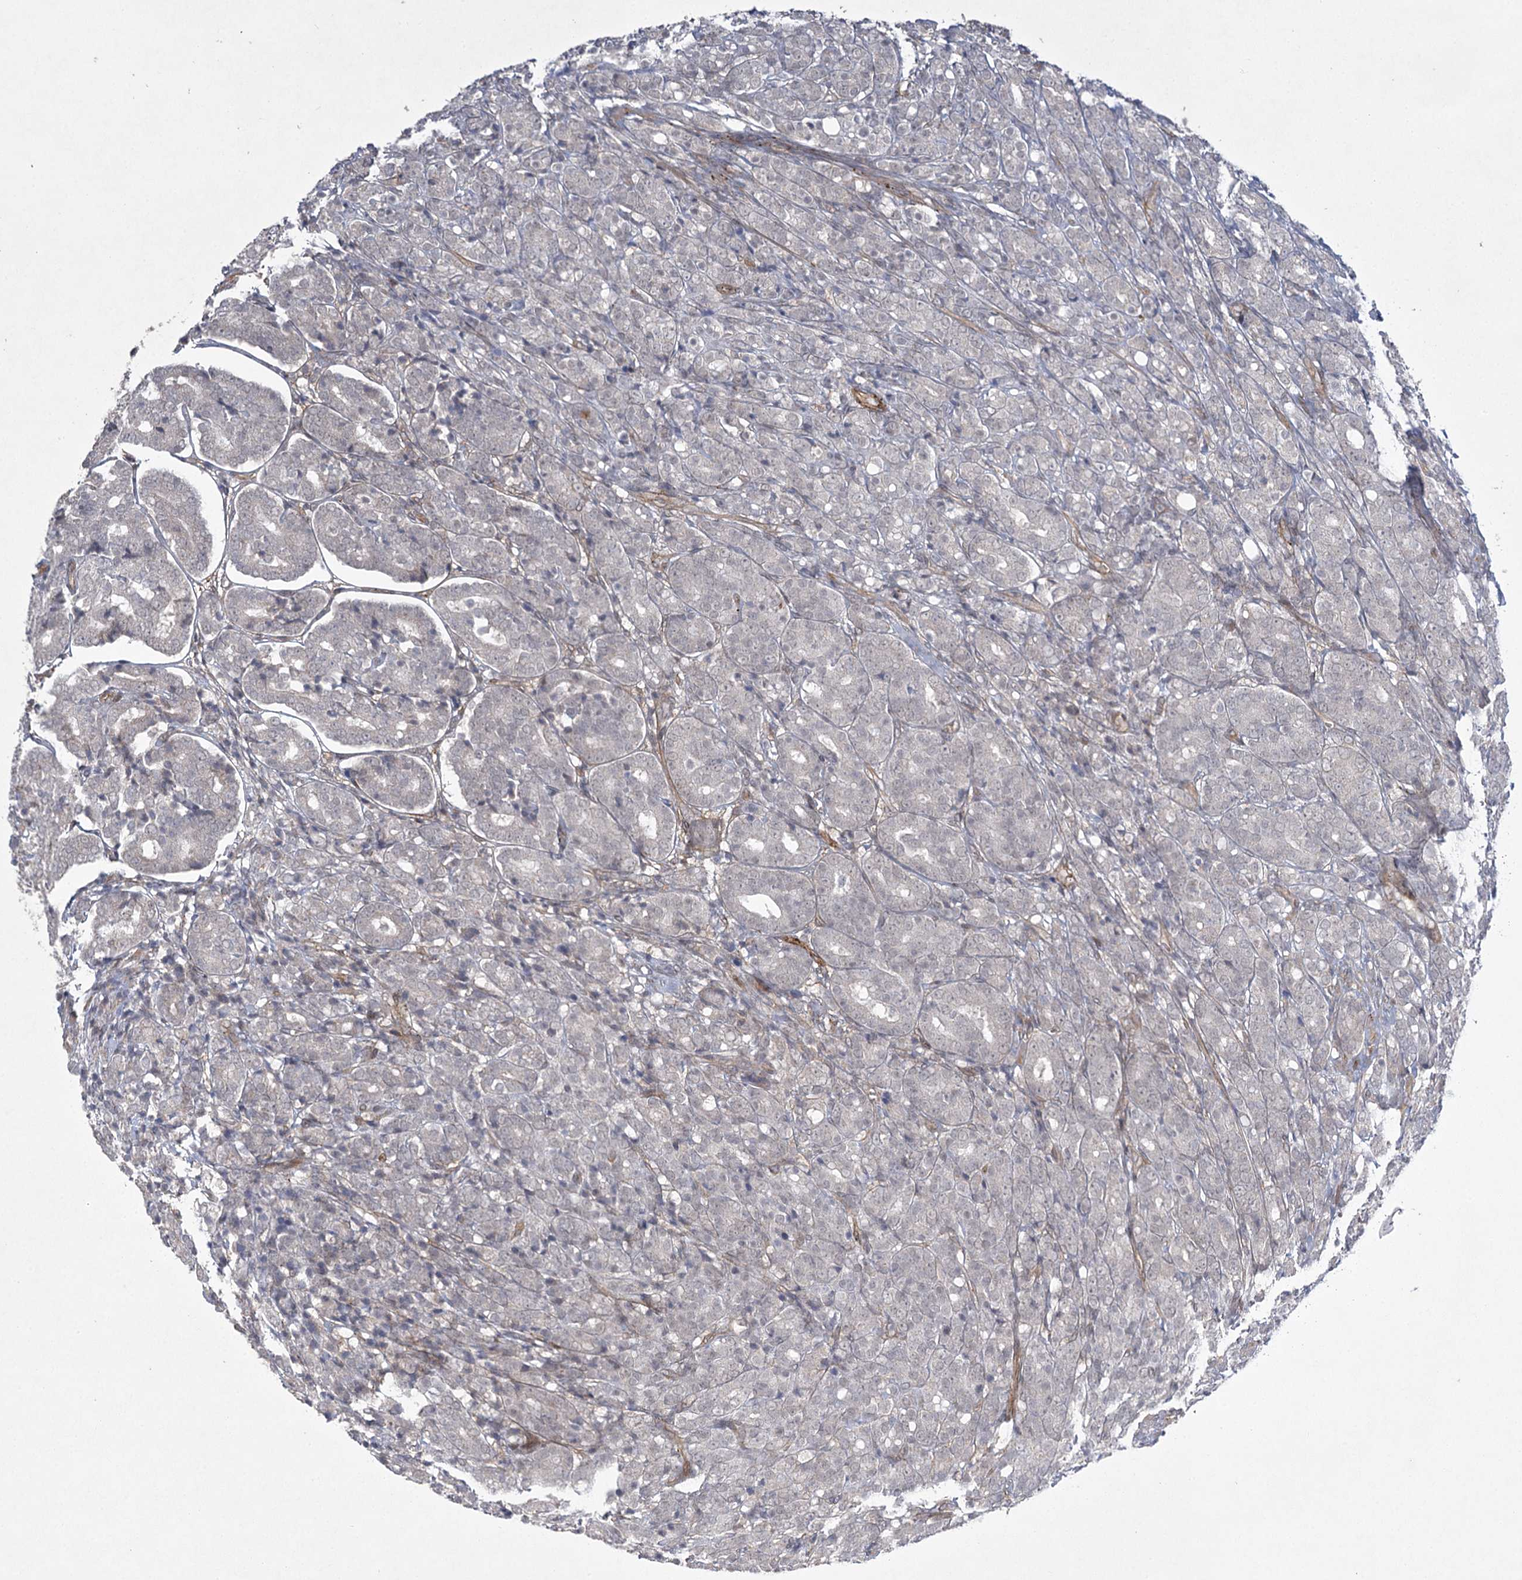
{"staining": {"intensity": "negative", "quantity": "none", "location": "none"}, "tissue": "prostate cancer", "cell_type": "Tumor cells", "image_type": "cancer", "snomed": [{"axis": "morphology", "description": "Adenocarcinoma, High grade"}, {"axis": "topography", "description": "Prostate"}], "caption": "An image of human prostate cancer is negative for staining in tumor cells.", "gene": "AMTN", "patient": {"sex": "male", "age": 62}}